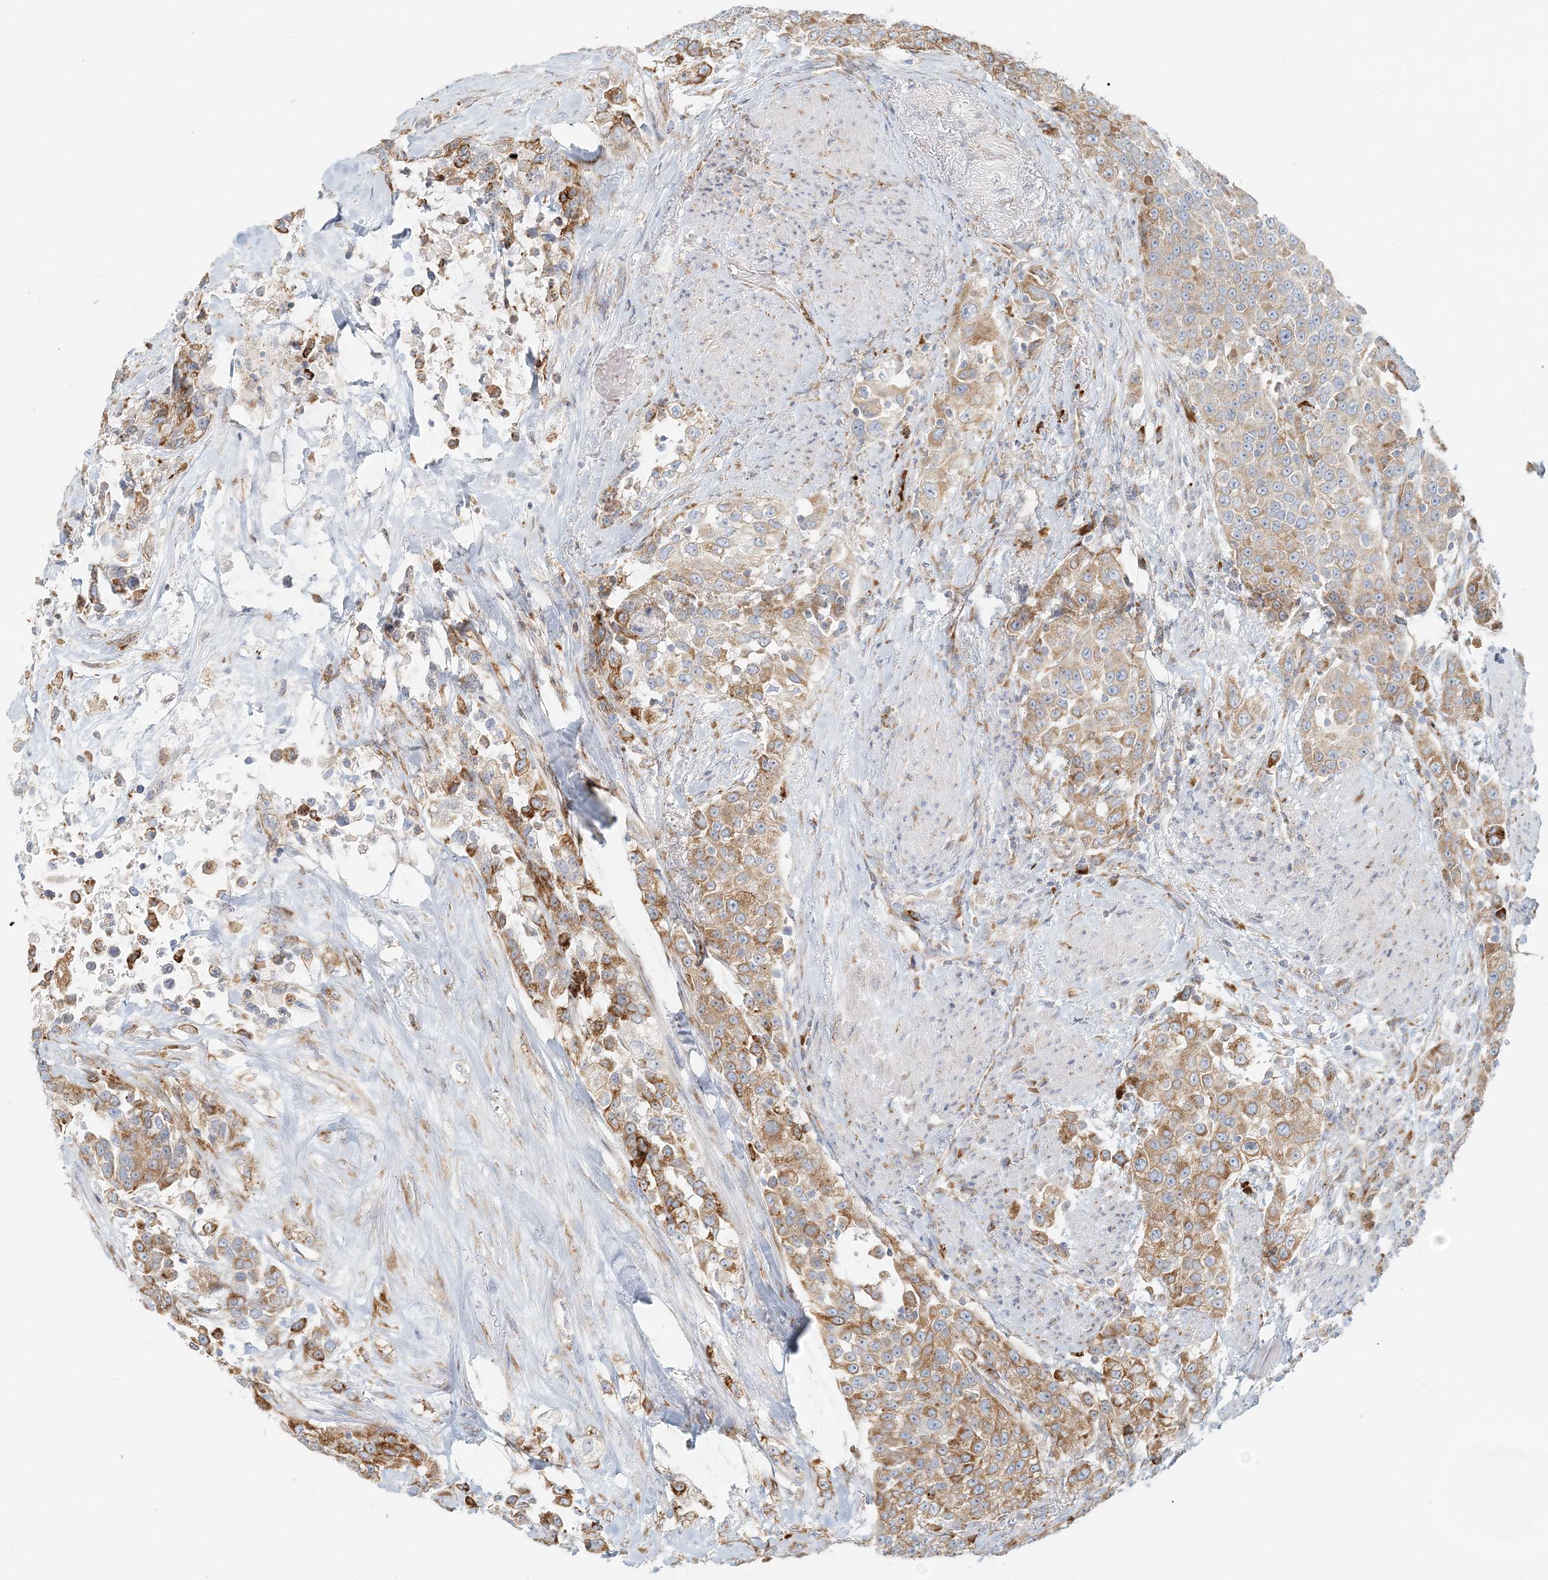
{"staining": {"intensity": "moderate", "quantity": ">75%", "location": "cytoplasmic/membranous"}, "tissue": "urothelial cancer", "cell_type": "Tumor cells", "image_type": "cancer", "snomed": [{"axis": "morphology", "description": "Urothelial carcinoma, High grade"}, {"axis": "topography", "description": "Urinary bladder"}], "caption": "Protein positivity by immunohistochemistry demonstrates moderate cytoplasmic/membranous staining in about >75% of tumor cells in high-grade urothelial carcinoma.", "gene": "STK11IP", "patient": {"sex": "female", "age": 80}}